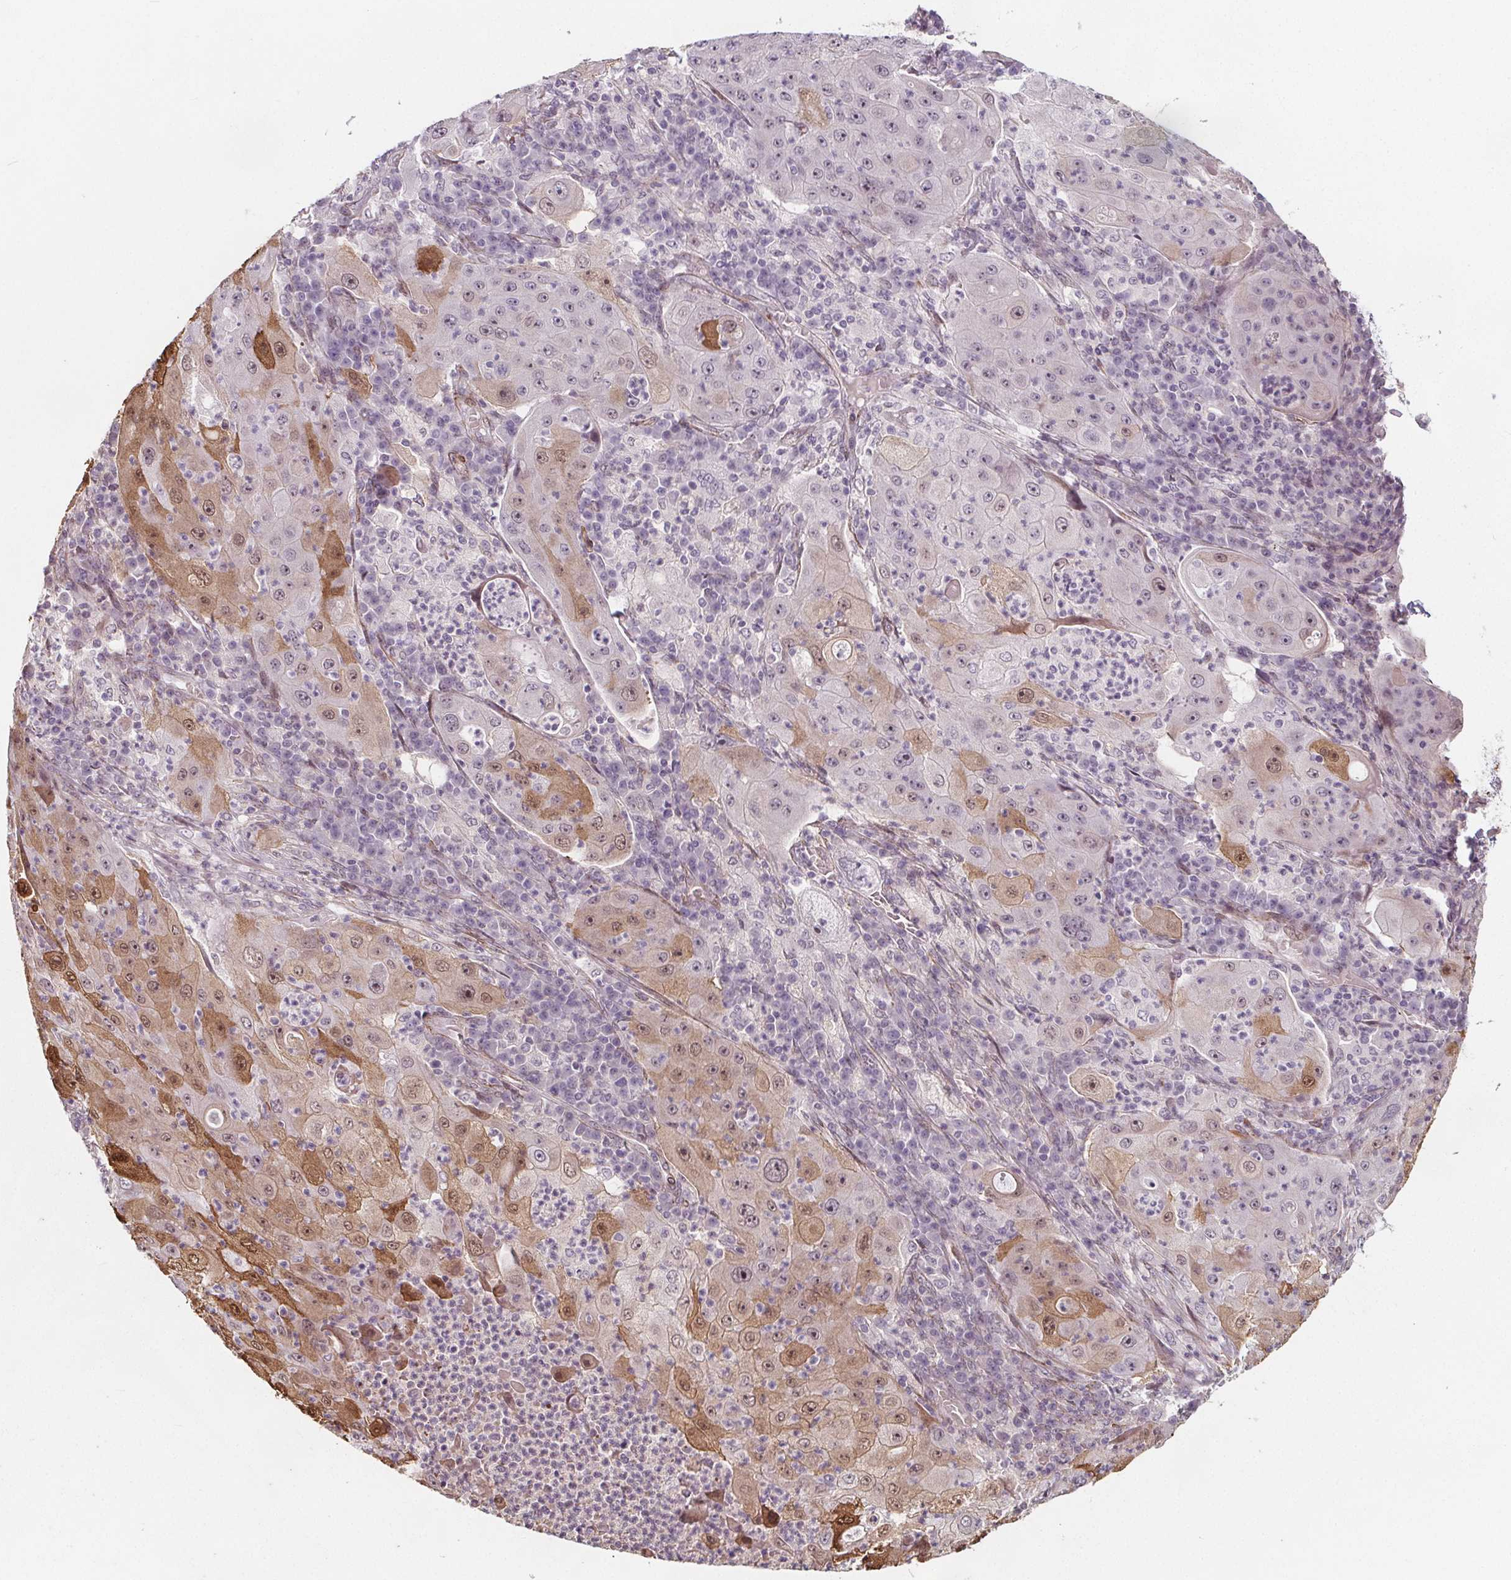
{"staining": {"intensity": "moderate", "quantity": "<25%", "location": "cytoplasmic/membranous,nuclear"}, "tissue": "lung cancer", "cell_type": "Tumor cells", "image_type": "cancer", "snomed": [{"axis": "morphology", "description": "Squamous cell carcinoma, NOS"}, {"axis": "topography", "description": "Lung"}], "caption": "DAB (3,3'-diaminobenzidine) immunohistochemical staining of lung cancer (squamous cell carcinoma) displays moderate cytoplasmic/membranous and nuclear protein expression in about <25% of tumor cells.", "gene": "HAS1", "patient": {"sex": "female", "age": 59}}